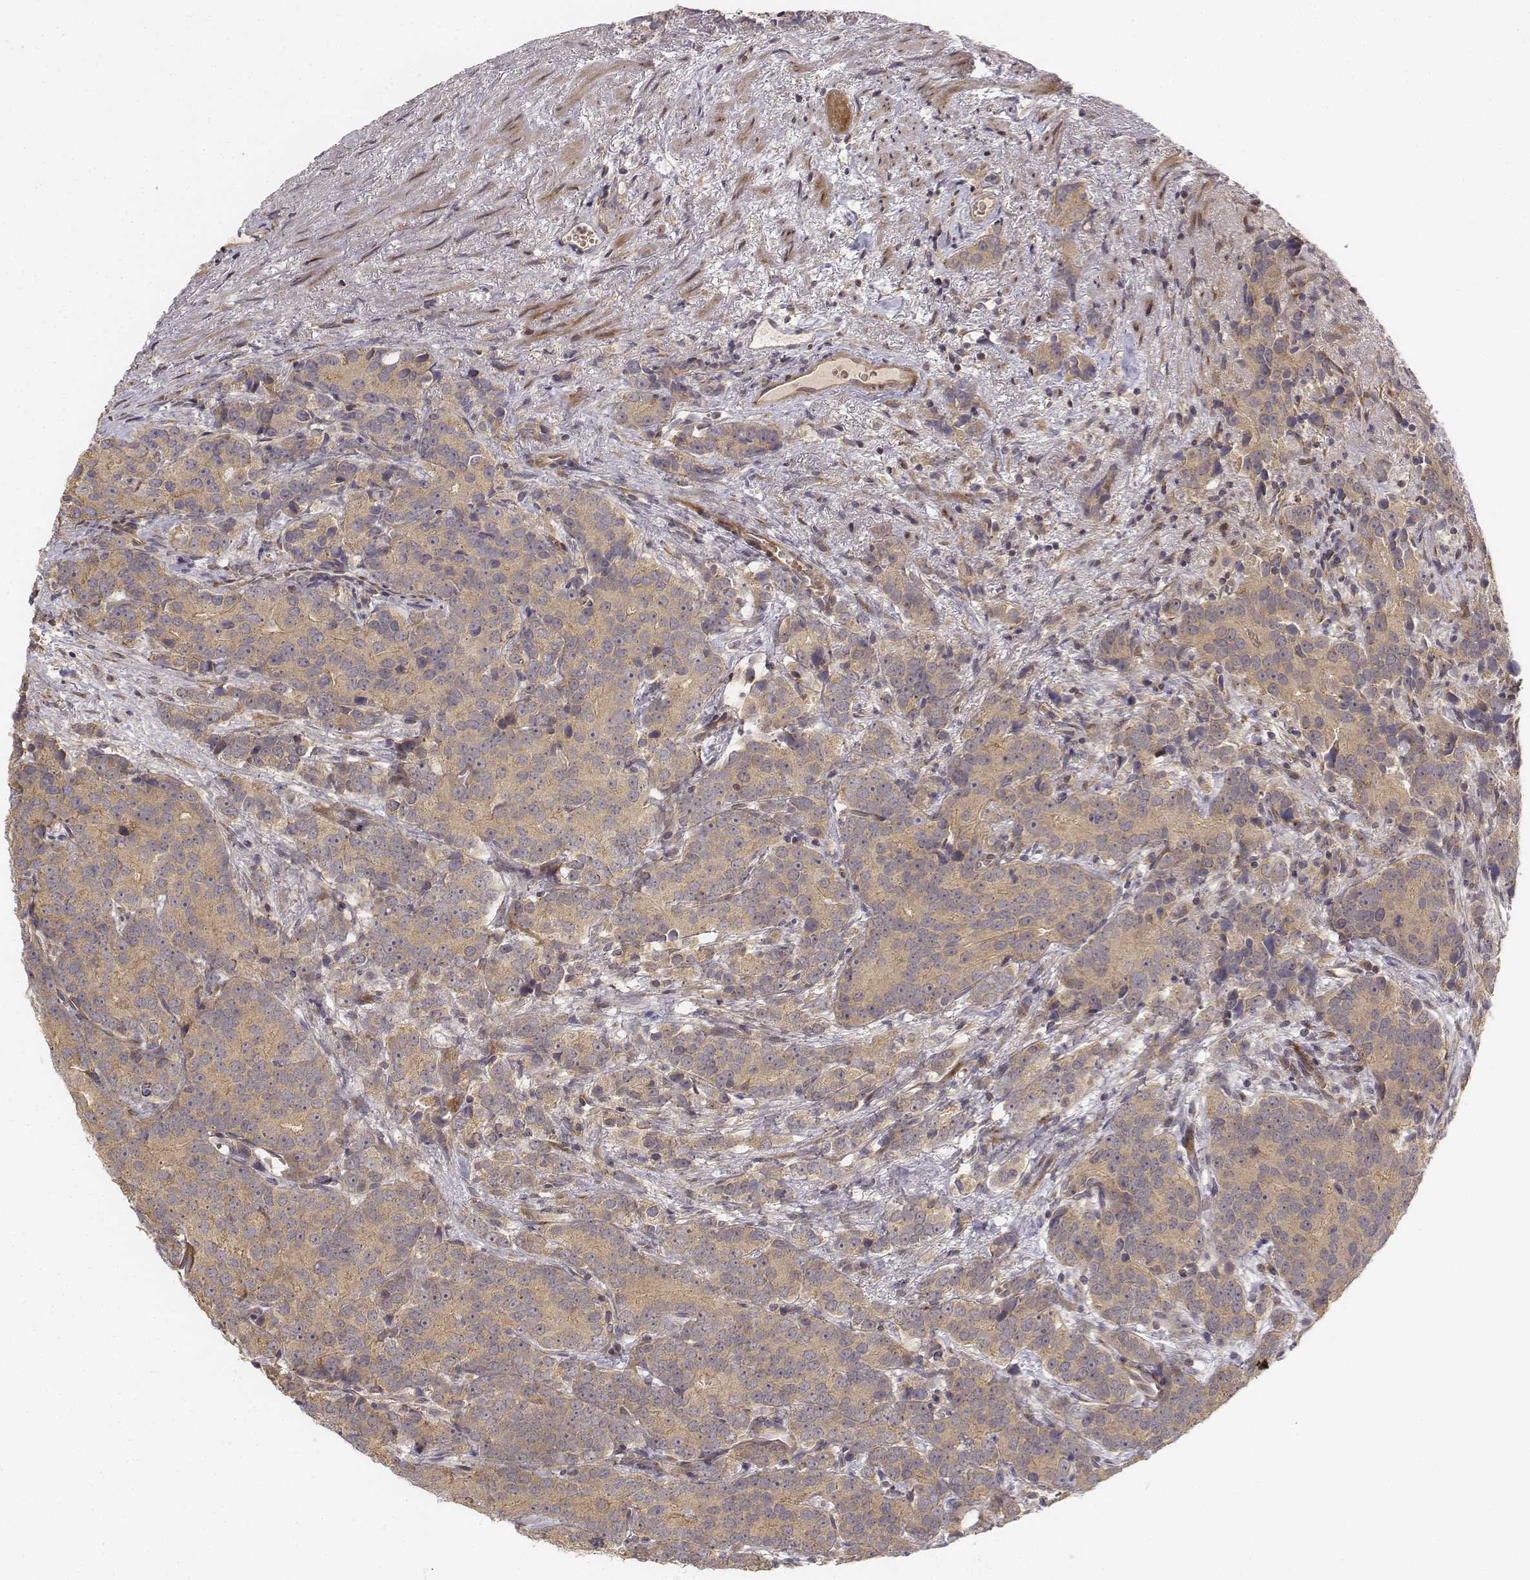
{"staining": {"intensity": "weak", "quantity": ">75%", "location": "cytoplasmic/membranous"}, "tissue": "prostate cancer", "cell_type": "Tumor cells", "image_type": "cancer", "snomed": [{"axis": "morphology", "description": "Adenocarcinoma, High grade"}, {"axis": "topography", "description": "Prostate"}], "caption": "Immunohistochemistry histopathology image of neoplastic tissue: human prostate cancer (adenocarcinoma (high-grade)) stained using immunohistochemistry reveals low levels of weak protein expression localized specifically in the cytoplasmic/membranous of tumor cells, appearing as a cytoplasmic/membranous brown color.", "gene": "FBXO21", "patient": {"sex": "male", "age": 90}}